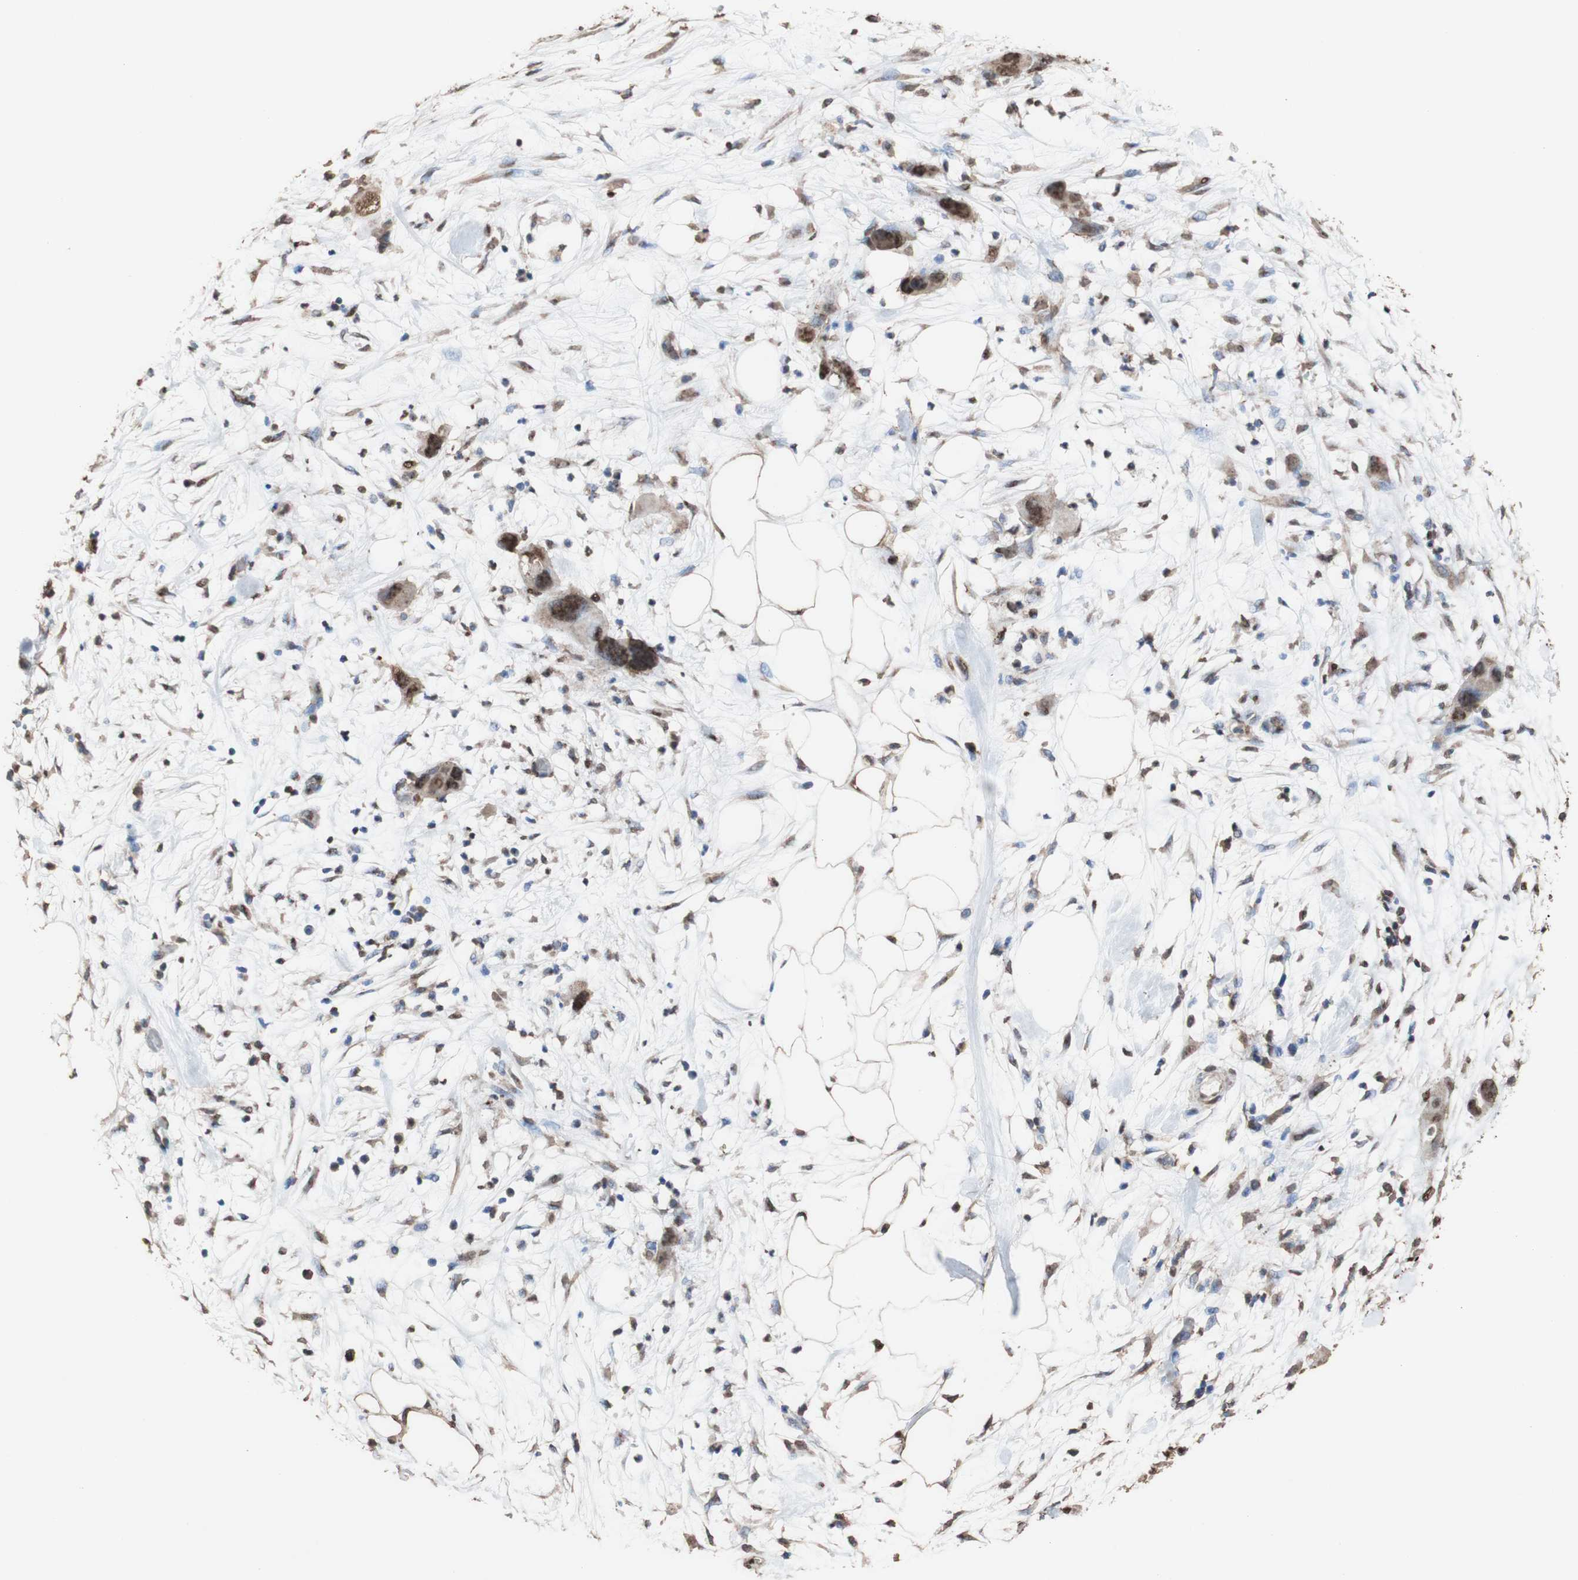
{"staining": {"intensity": "strong", "quantity": ">75%", "location": "cytoplasmic/membranous,nuclear"}, "tissue": "pancreatic cancer", "cell_type": "Tumor cells", "image_type": "cancer", "snomed": [{"axis": "morphology", "description": "Adenocarcinoma, NOS"}, {"axis": "topography", "description": "Pancreas"}], "caption": "Human adenocarcinoma (pancreatic) stained with a brown dye shows strong cytoplasmic/membranous and nuclear positive expression in approximately >75% of tumor cells.", "gene": "PIDD1", "patient": {"sex": "female", "age": 71}}